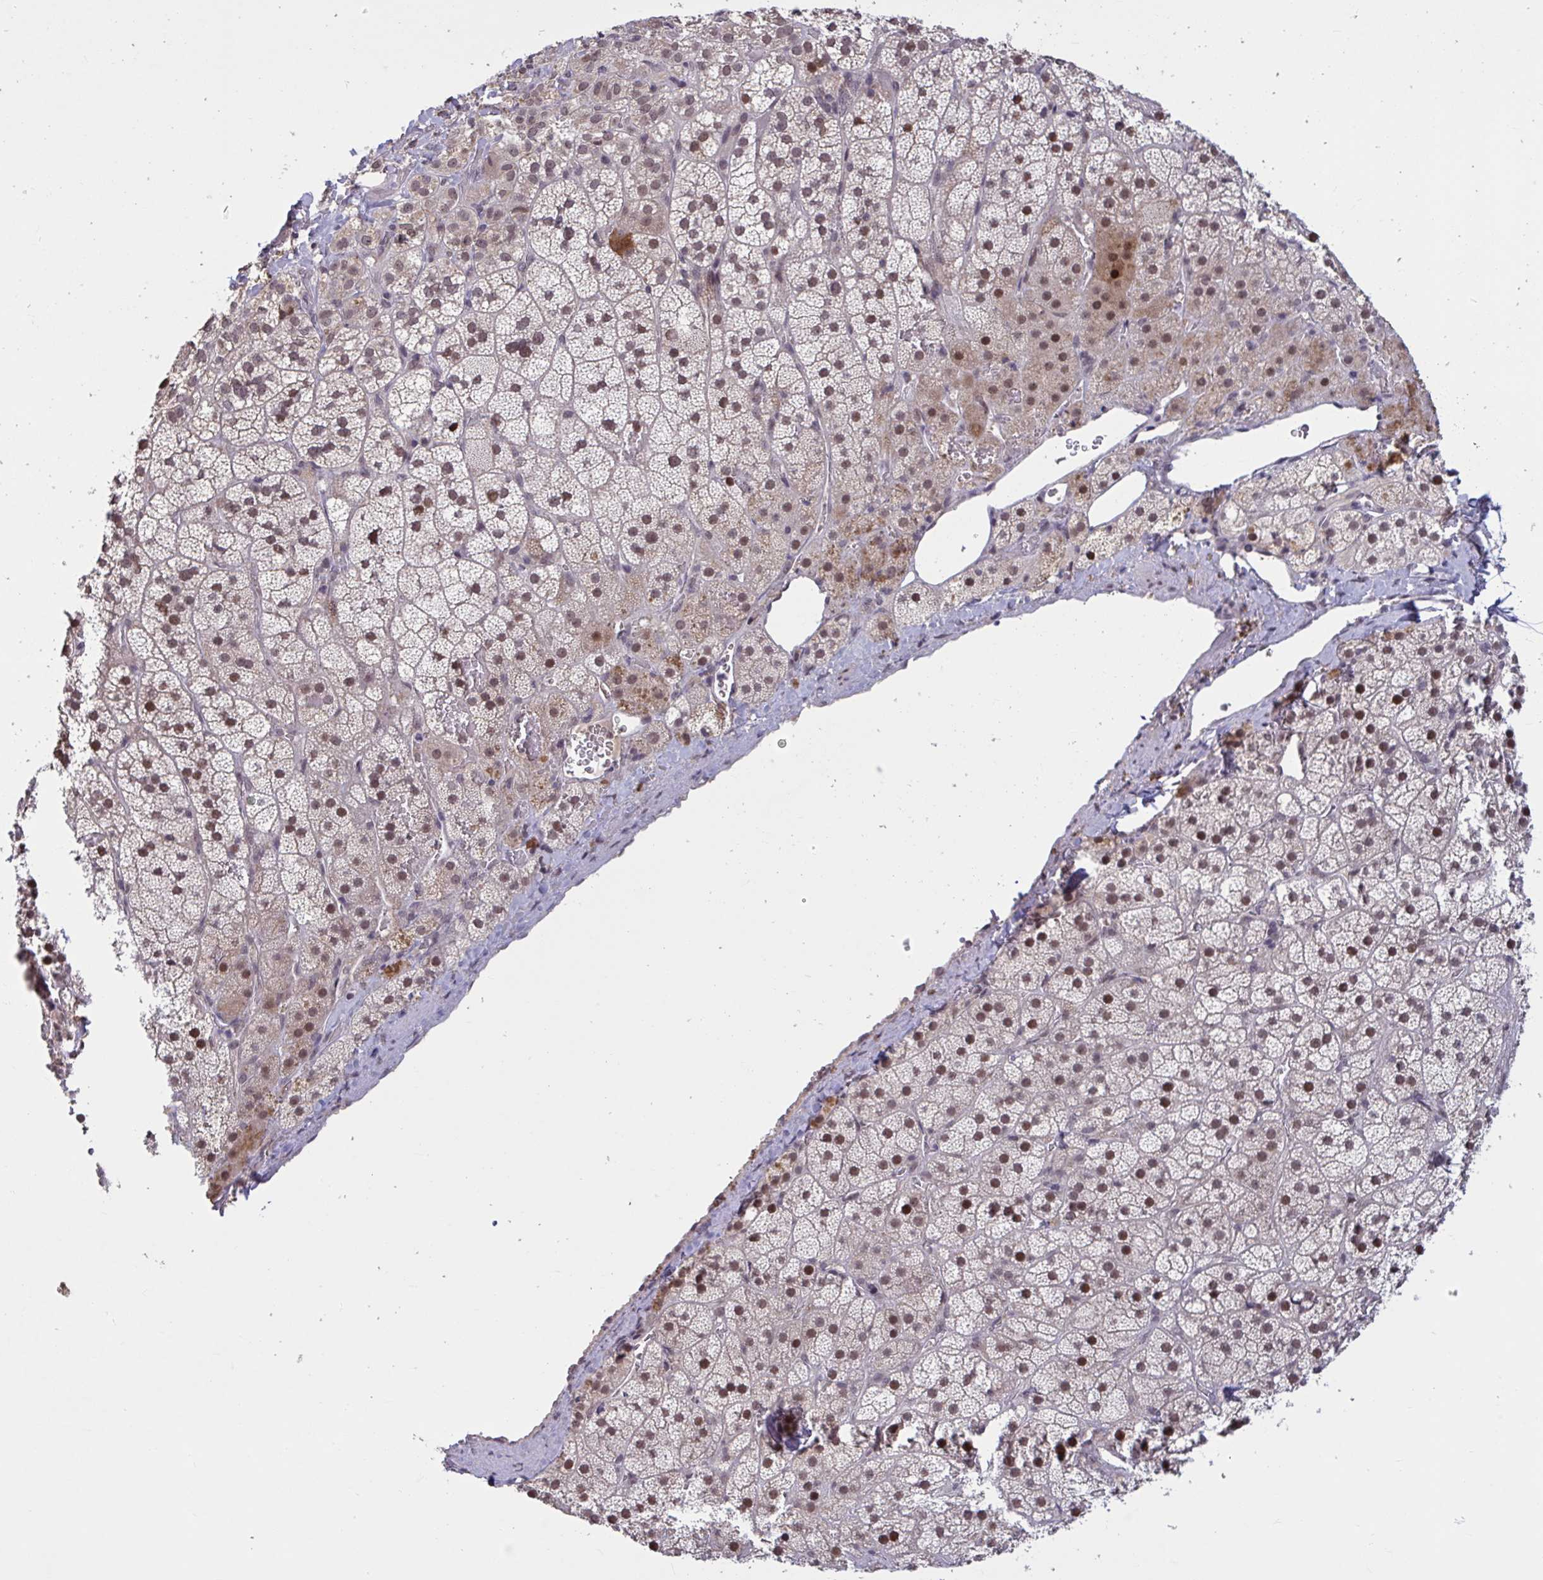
{"staining": {"intensity": "moderate", "quantity": "25%-75%", "location": "cytoplasmic/membranous,nuclear"}, "tissue": "adrenal gland", "cell_type": "Glandular cells", "image_type": "normal", "snomed": [{"axis": "morphology", "description": "Normal tissue, NOS"}, {"axis": "topography", "description": "Adrenal gland"}], "caption": "Immunohistochemistry (IHC) of normal human adrenal gland displays medium levels of moderate cytoplasmic/membranous,nuclear positivity in approximately 25%-75% of glandular cells.", "gene": "ZNF414", "patient": {"sex": "male", "age": 57}}